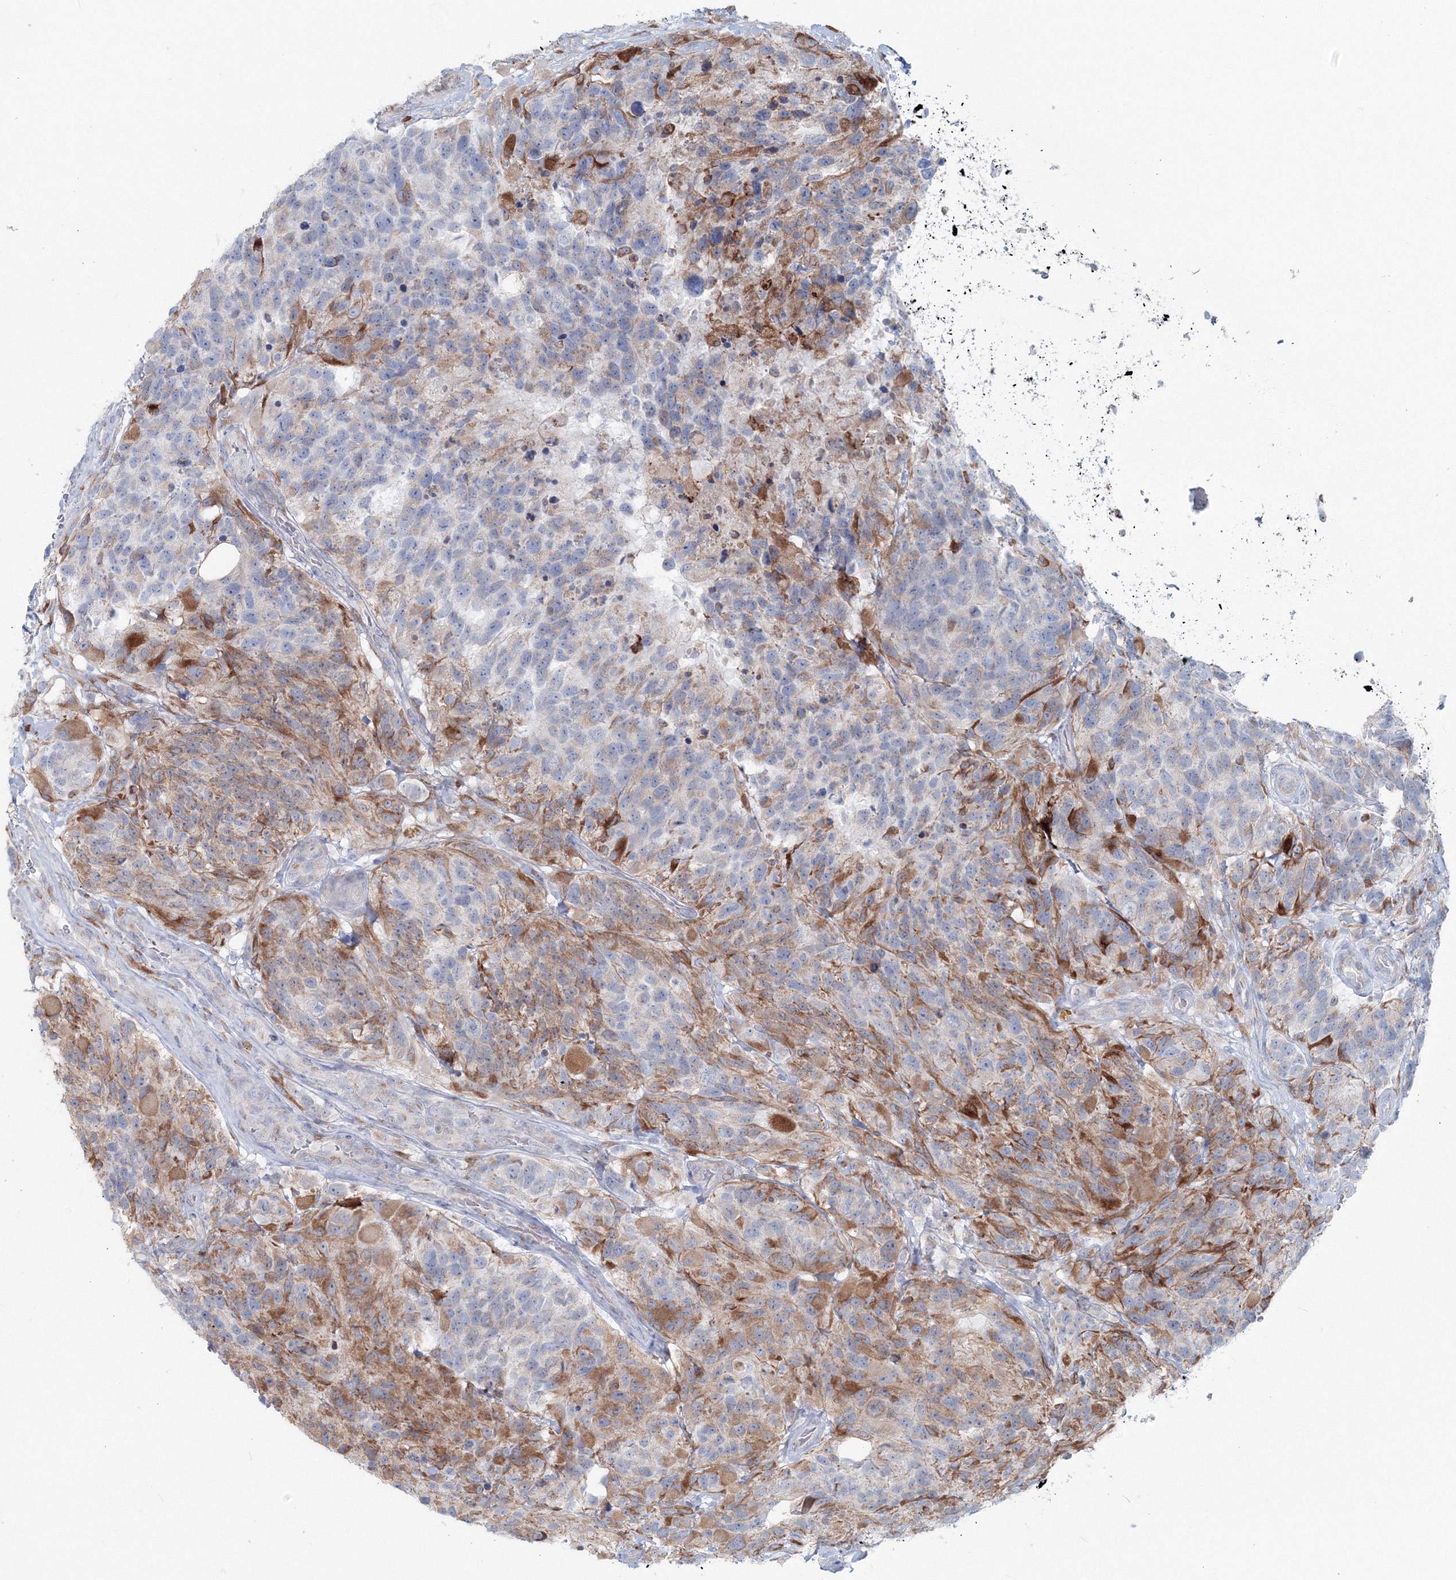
{"staining": {"intensity": "weak", "quantity": "<25%", "location": "cytoplasmic/membranous"}, "tissue": "glioma", "cell_type": "Tumor cells", "image_type": "cancer", "snomed": [{"axis": "morphology", "description": "Glioma, malignant, High grade"}, {"axis": "topography", "description": "Brain"}], "caption": "A photomicrograph of human glioma is negative for staining in tumor cells.", "gene": "RCN1", "patient": {"sex": "male", "age": 69}}